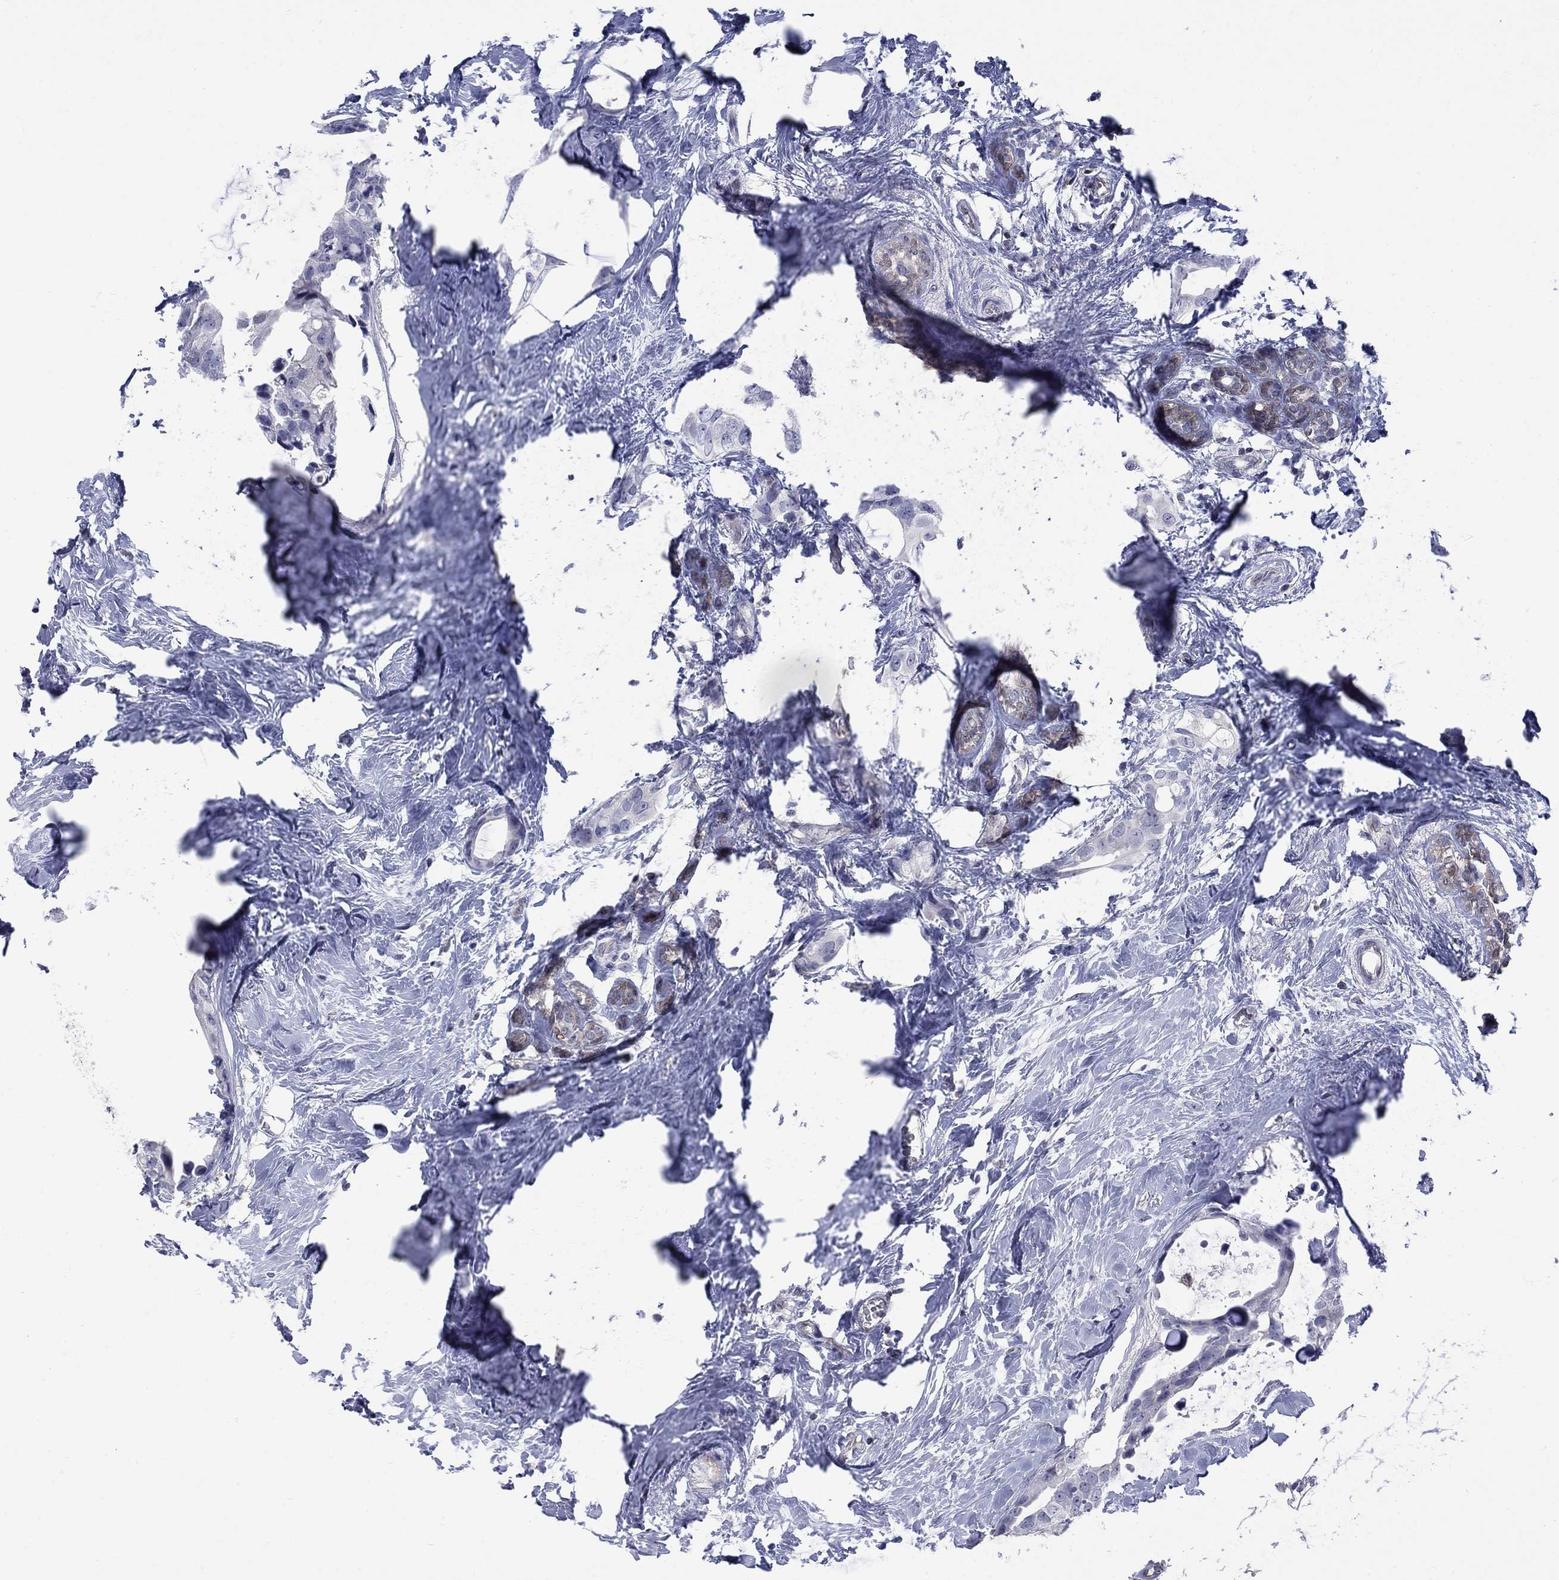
{"staining": {"intensity": "negative", "quantity": "none", "location": "none"}, "tissue": "breast cancer", "cell_type": "Tumor cells", "image_type": "cancer", "snomed": [{"axis": "morphology", "description": "Duct carcinoma"}, {"axis": "topography", "description": "Breast"}], "caption": "Tumor cells show no significant protein expression in invasive ductal carcinoma (breast). (DAB IHC, high magnification).", "gene": "HKDC1", "patient": {"sex": "female", "age": 45}}